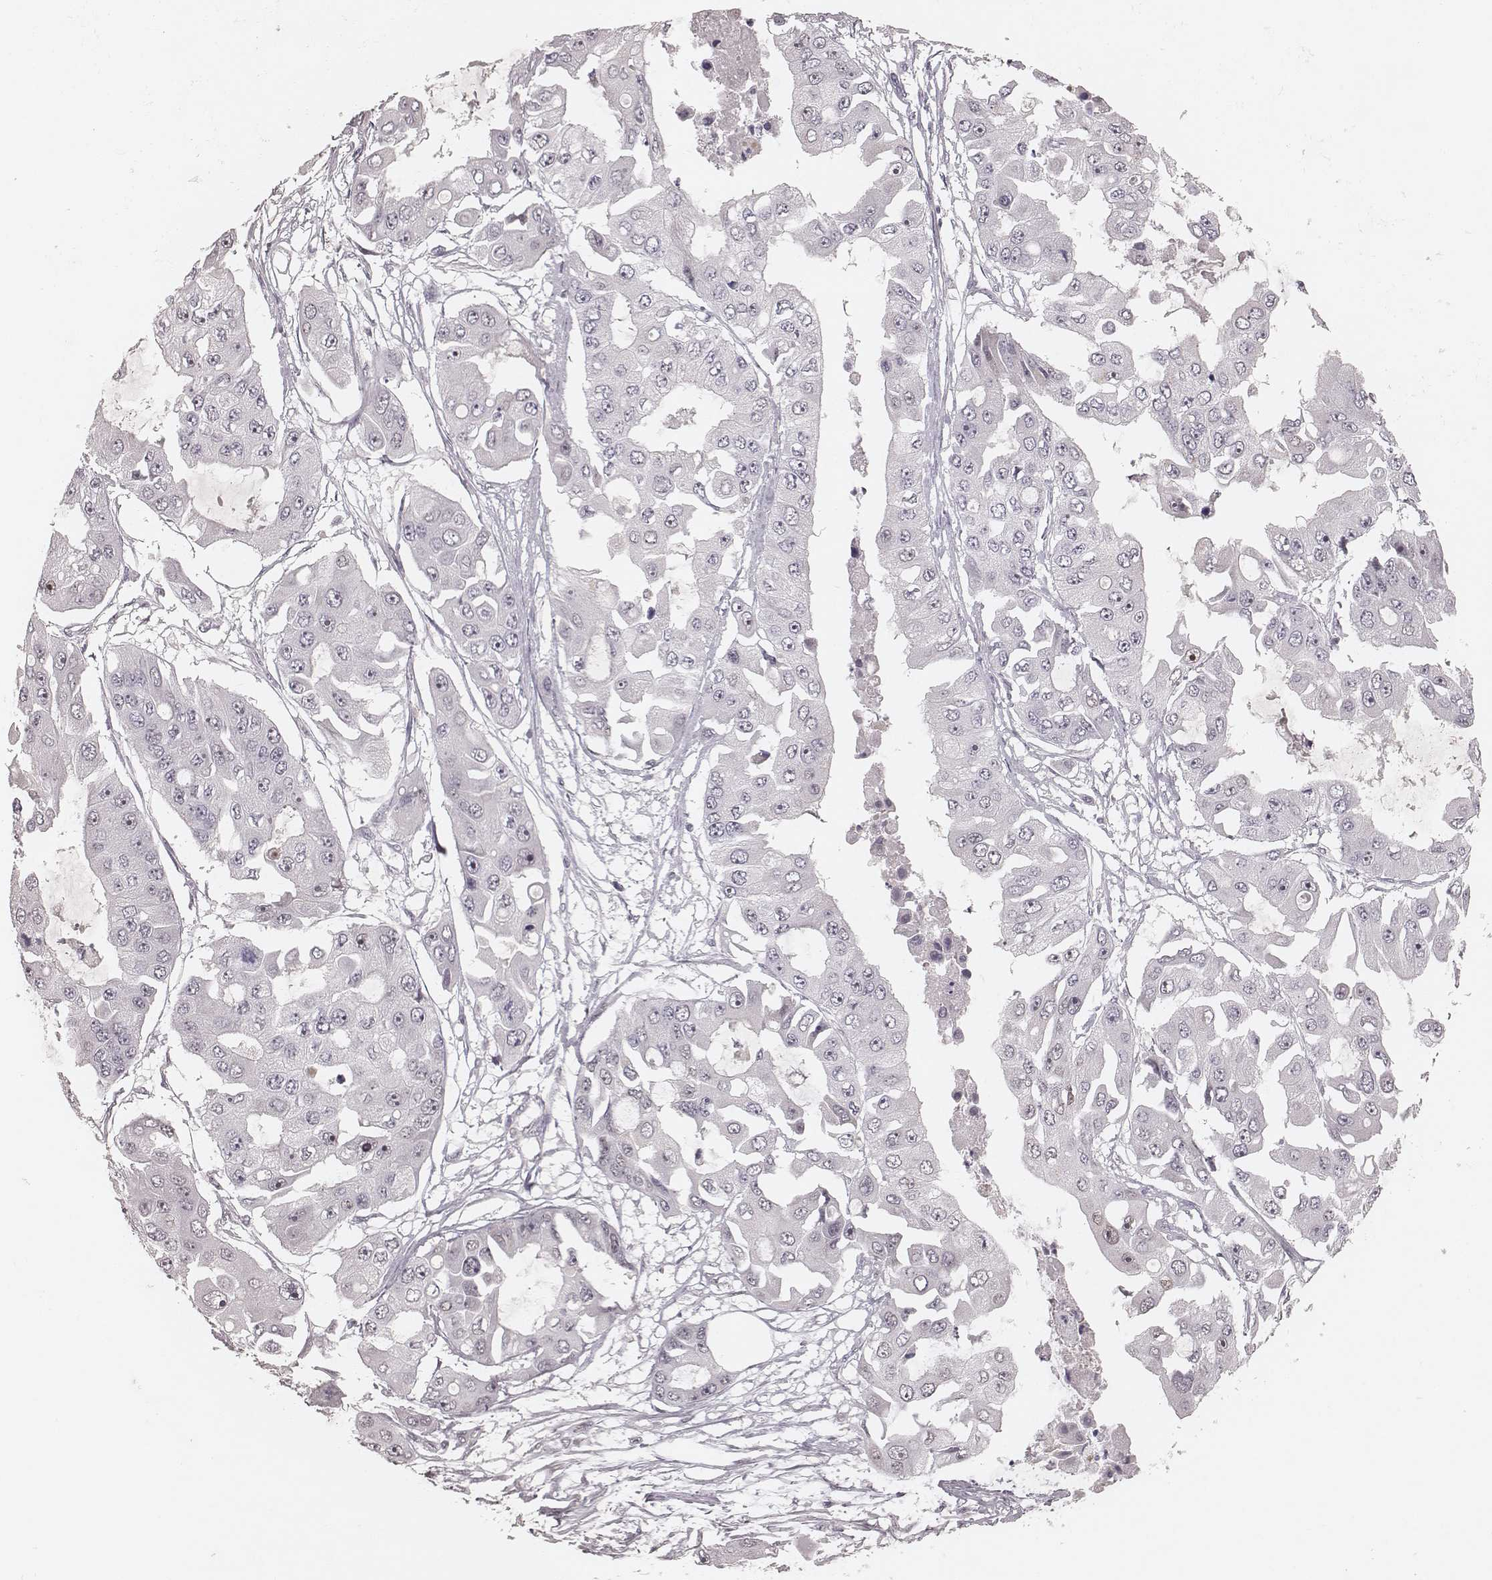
{"staining": {"intensity": "negative", "quantity": "none", "location": "none"}, "tissue": "ovarian cancer", "cell_type": "Tumor cells", "image_type": "cancer", "snomed": [{"axis": "morphology", "description": "Cystadenocarcinoma, serous, NOS"}, {"axis": "topography", "description": "Ovary"}], "caption": "An image of human ovarian cancer (serous cystadenocarcinoma) is negative for staining in tumor cells.", "gene": "FAM13B", "patient": {"sex": "female", "age": 56}}